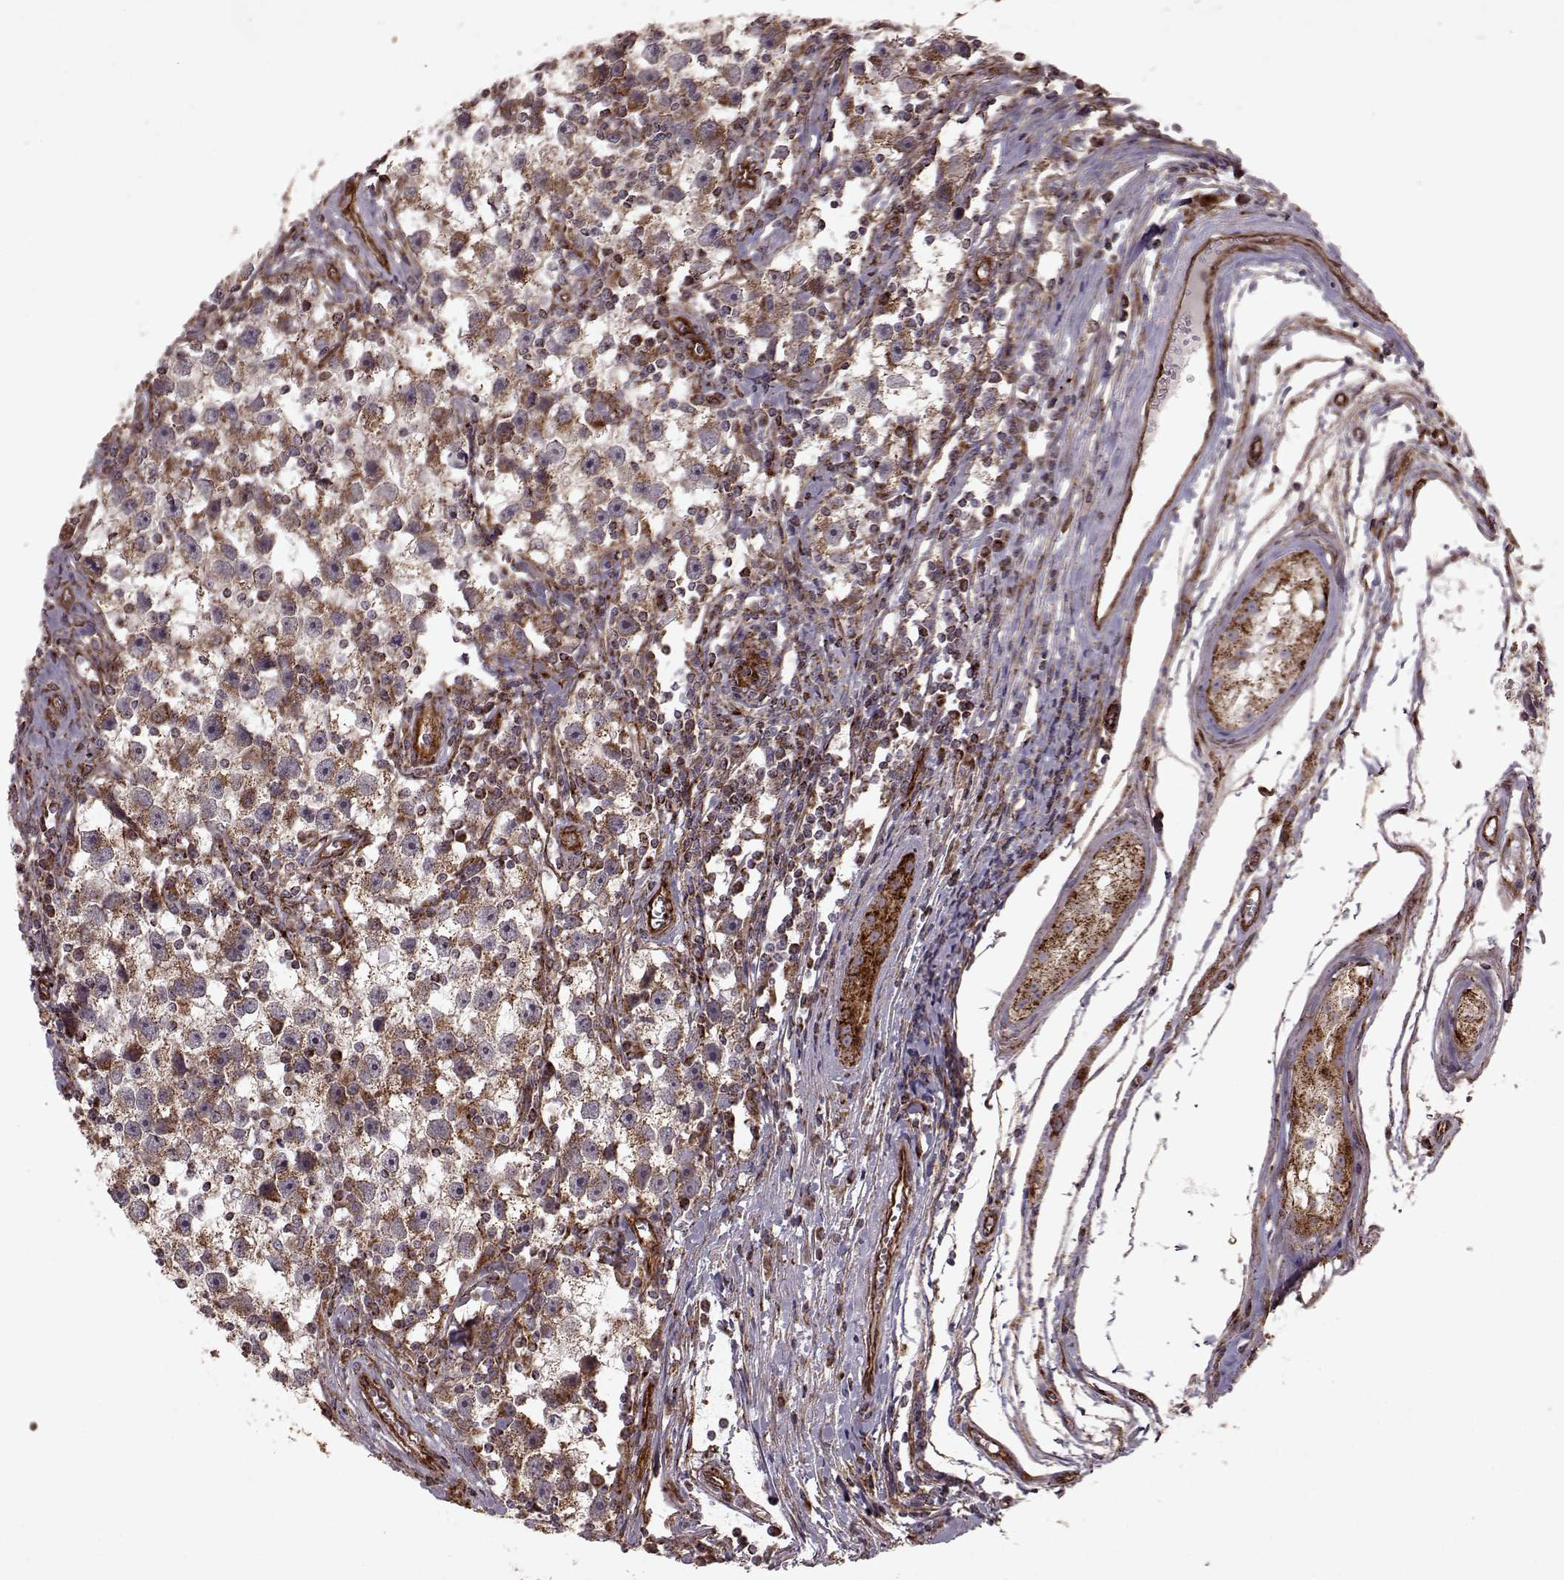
{"staining": {"intensity": "weak", "quantity": ">75%", "location": "cytoplasmic/membranous"}, "tissue": "testis cancer", "cell_type": "Tumor cells", "image_type": "cancer", "snomed": [{"axis": "morphology", "description": "Seminoma, NOS"}, {"axis": "topography", "description": "Testis"}], "caption": "Brown immunohistochemical staining in human testis seminoma shows weak cytoplasmic/membranous expression in approximately >75% of tumor cells. (DAB (3,3'-diaminobenzidine) = brown stain, brightfield microscopy at high magnification).", "gene": "FXN", "patient": {"sex": "male", "age": 30}}